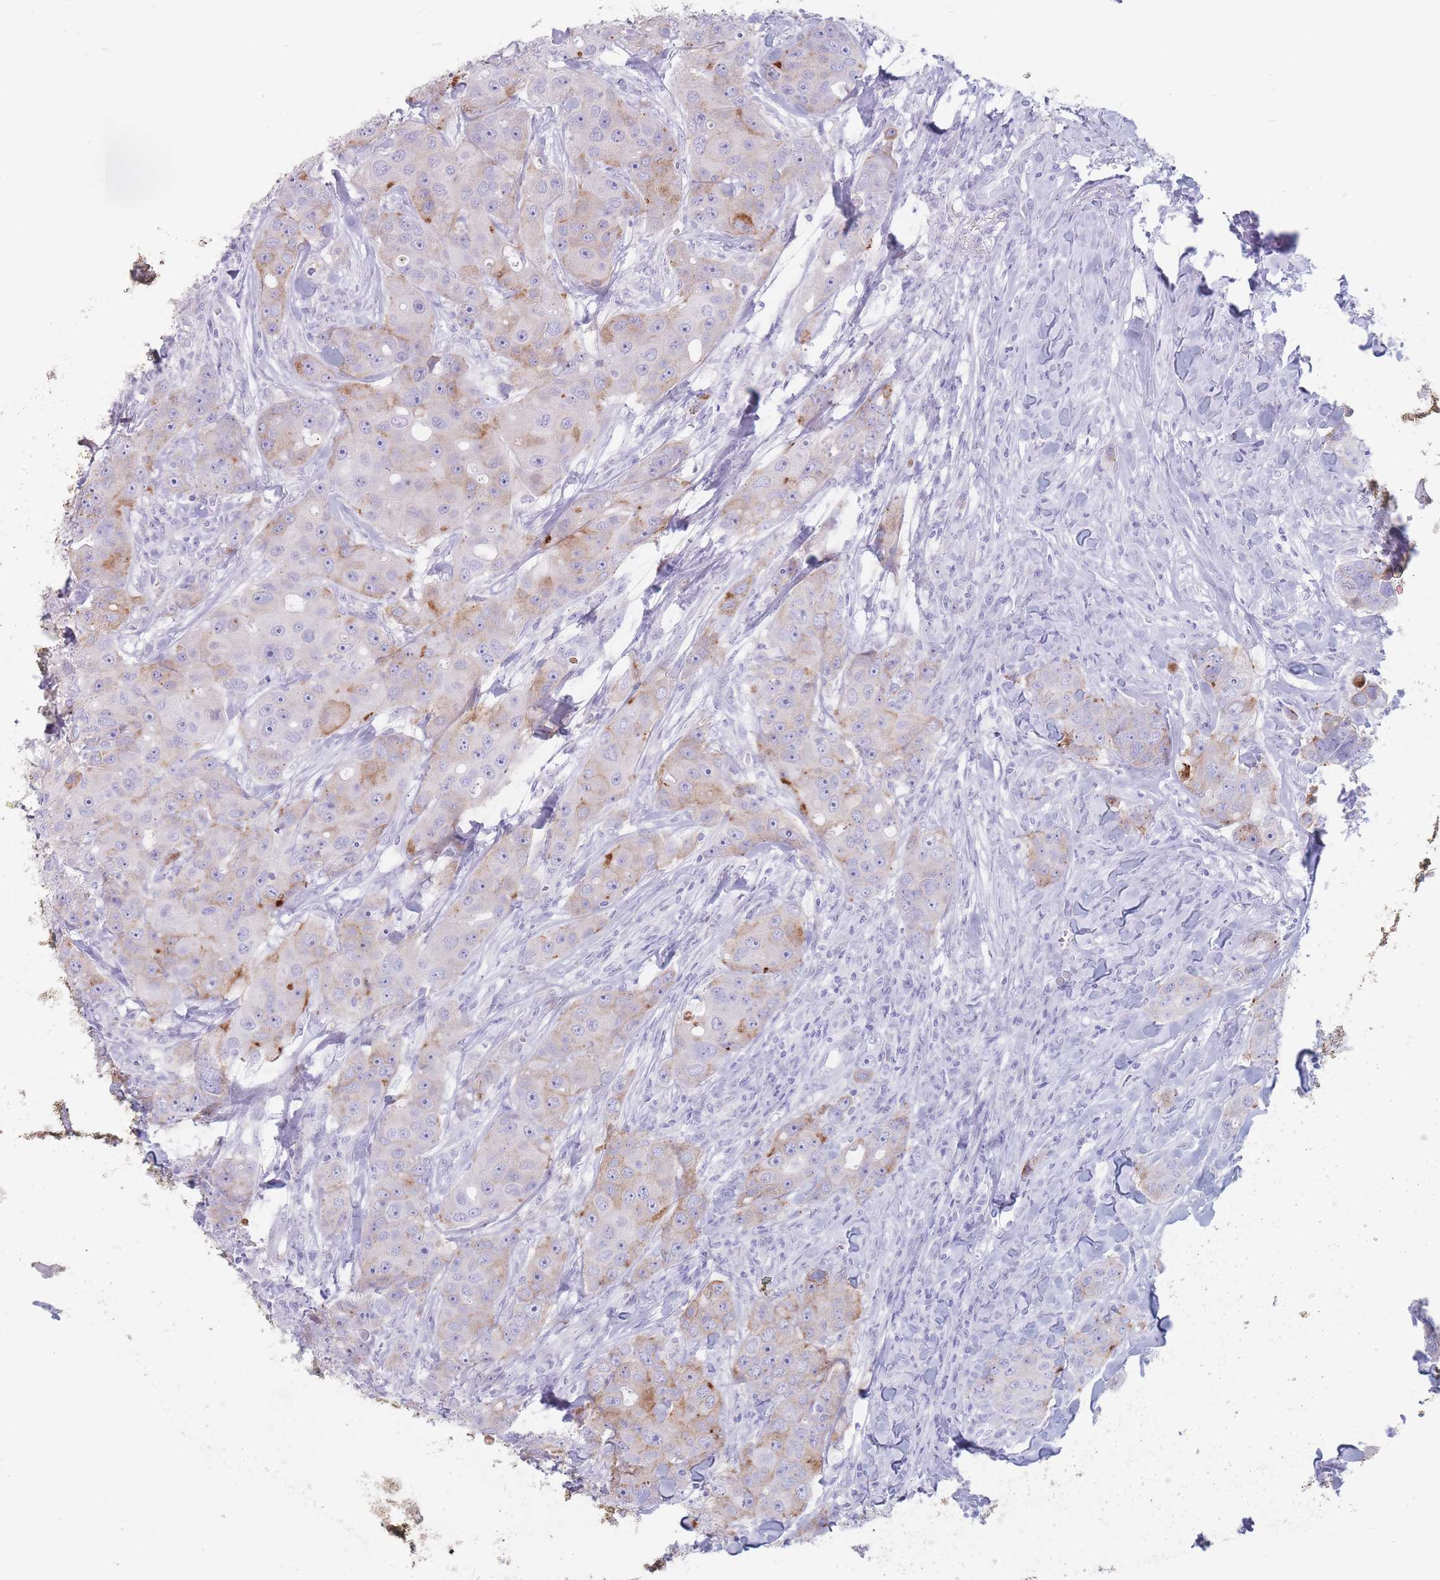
{"staining": {"intensity": "moderate", "quantity": "<25%", "location": "cytoplasmic/membranous"}, "tissue": "breast cancer", "cell_type": "Tumor cells", "image_type": "cancer", "snomed": [{"axis": "morphology", "description": "Duct carcinoma"}, {"axis": "topography", "description": "Breast"}], "caption": "Breast cancer (infiltrating ductal carcinoma) stained with a brown dye reveals moderate cytoplasmic/membranous positive positivity in approximately <25% of tumor cells.", "gene": "ST3GAL5", "patient": {"sex": "female", "age": 43}}